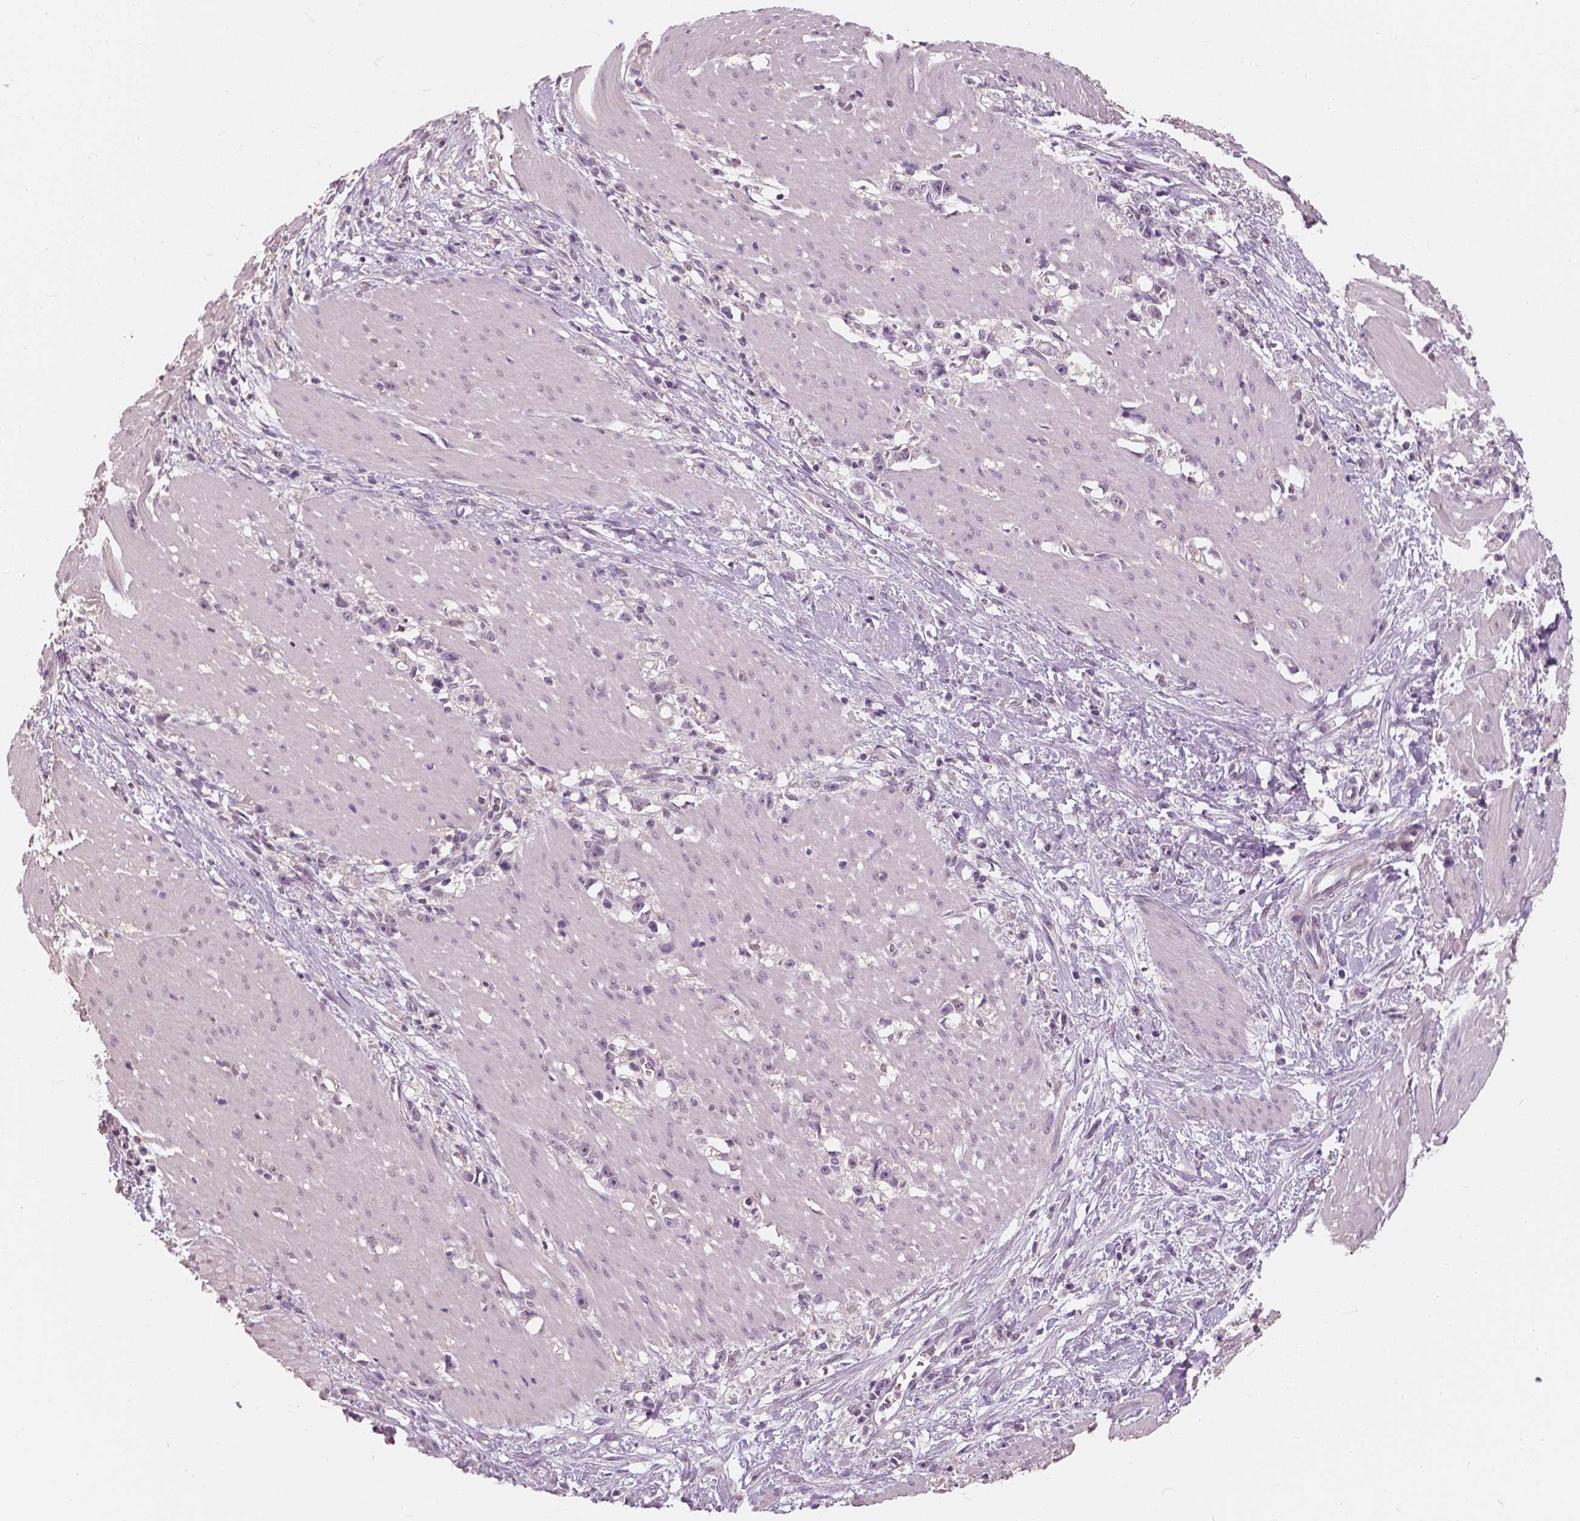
{"staining": {"intensity": "negative", "quantity": "none", "location": "none"}, "tissue": "stomach cancer", "cell_type": "Tumor cells", "image_type": "cancer", "snomed": [{"axis": "morphology", "description": "Adenocarcinoma, NOS"}, {"axis": "topography", "description": "Stomach"}], "caption": "High power microscopy photomicrograph of an IHC histopathology image of adenocarcinoma (stomach), revealing no significant positivity in tumor cells. (DAB immunohistochemistry, high magnification).", "gene": "SAT2", "patient": {"sex": "female", "age": 59}}